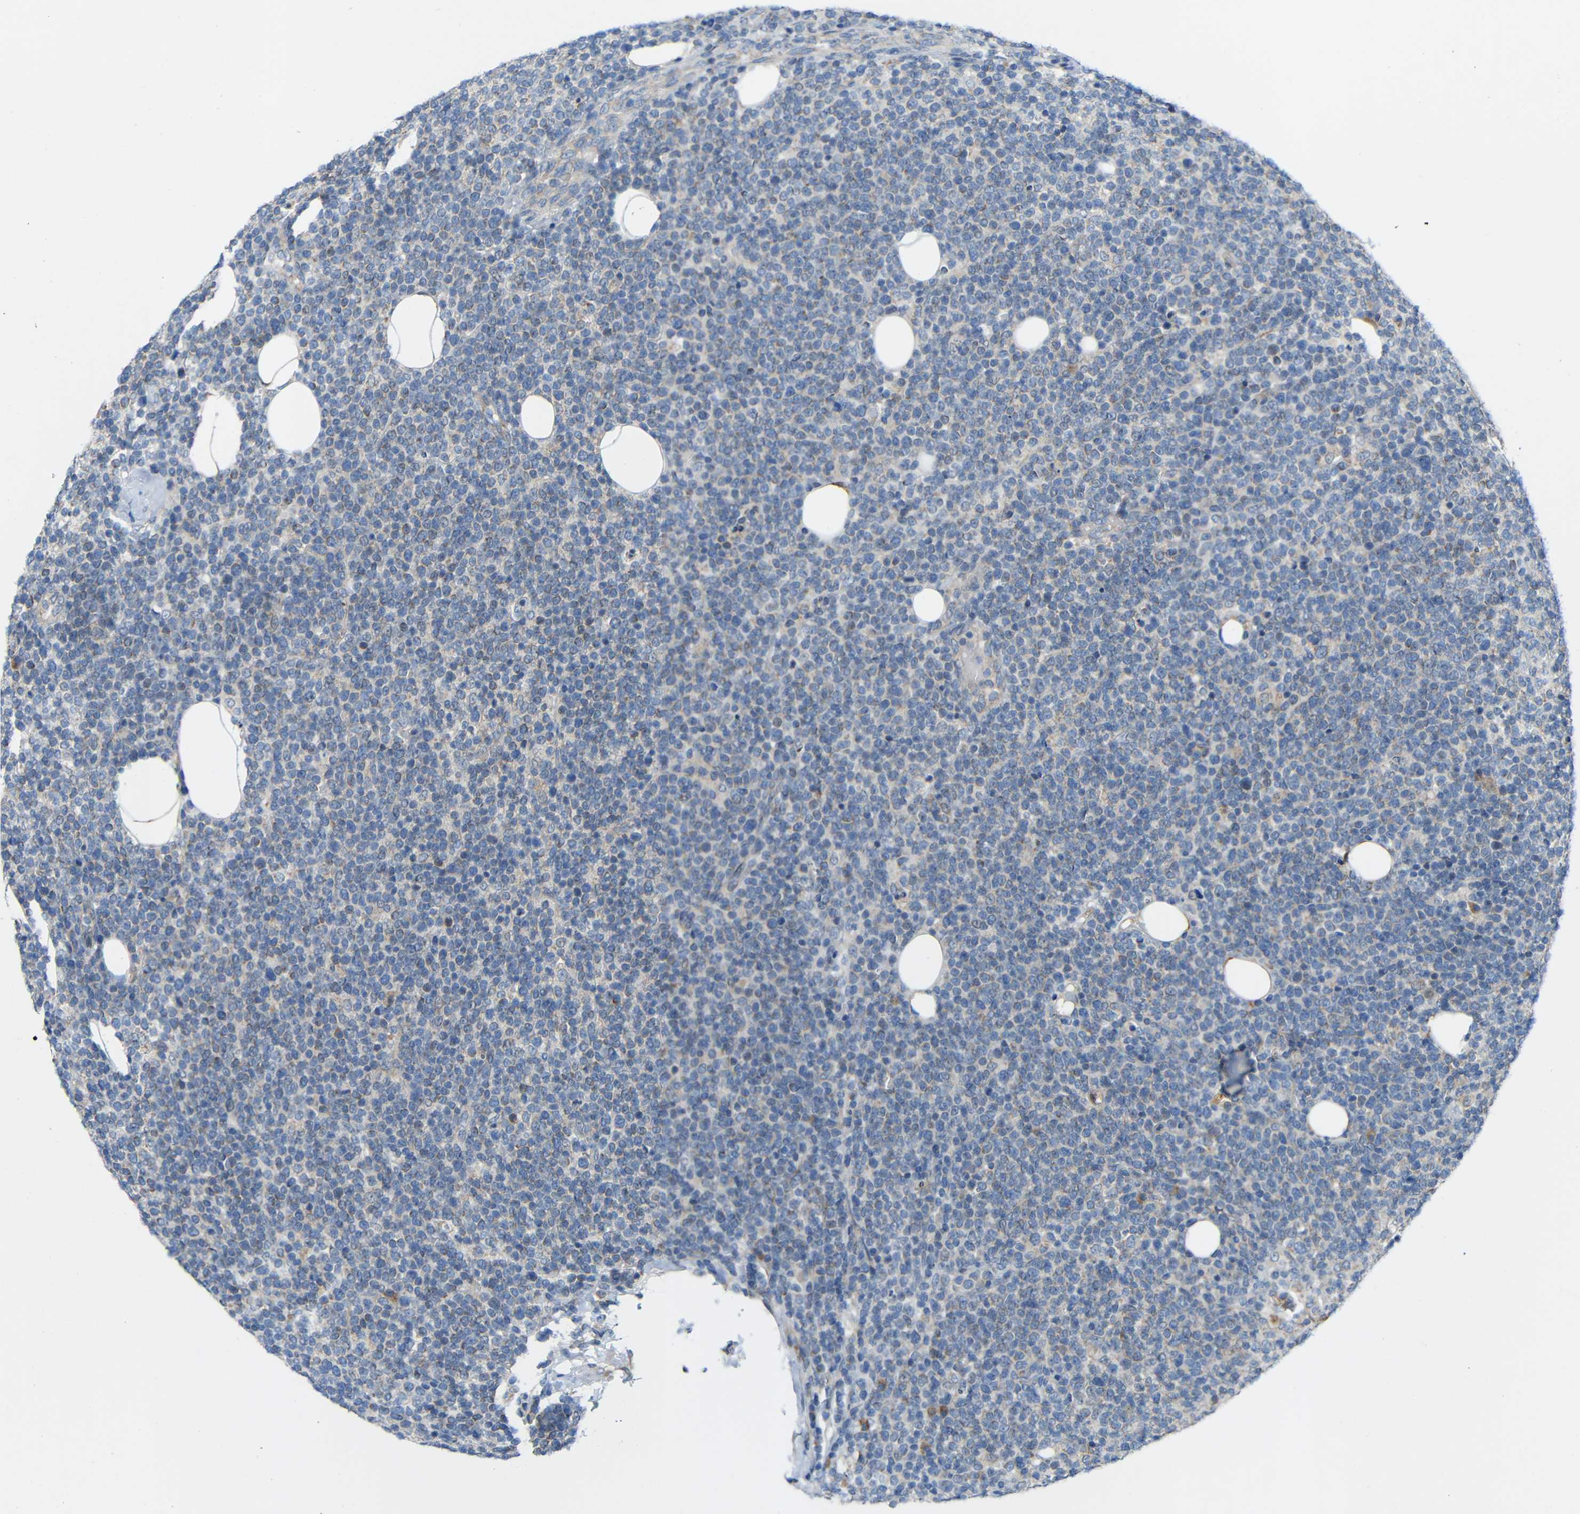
{"staining": {"intensity": "negative", "quantity": "none", "location": "none"}, "tissue": "lymphoma", "cell_type": "Tumor cells", "image_type": "cancer", "snomed": [{"axis": "morphology", "description": "Malignant lymphoma, non-Hodgkin's type, High grade"}, {"axis": "topography", "description": "Lymph node"}], "caption": "Lymphoma was stained to show a protein in brown. There is no significant expression in tumor cells.", "gene": "TMEM25", "patient": {"sex": "male", "age": 61}}